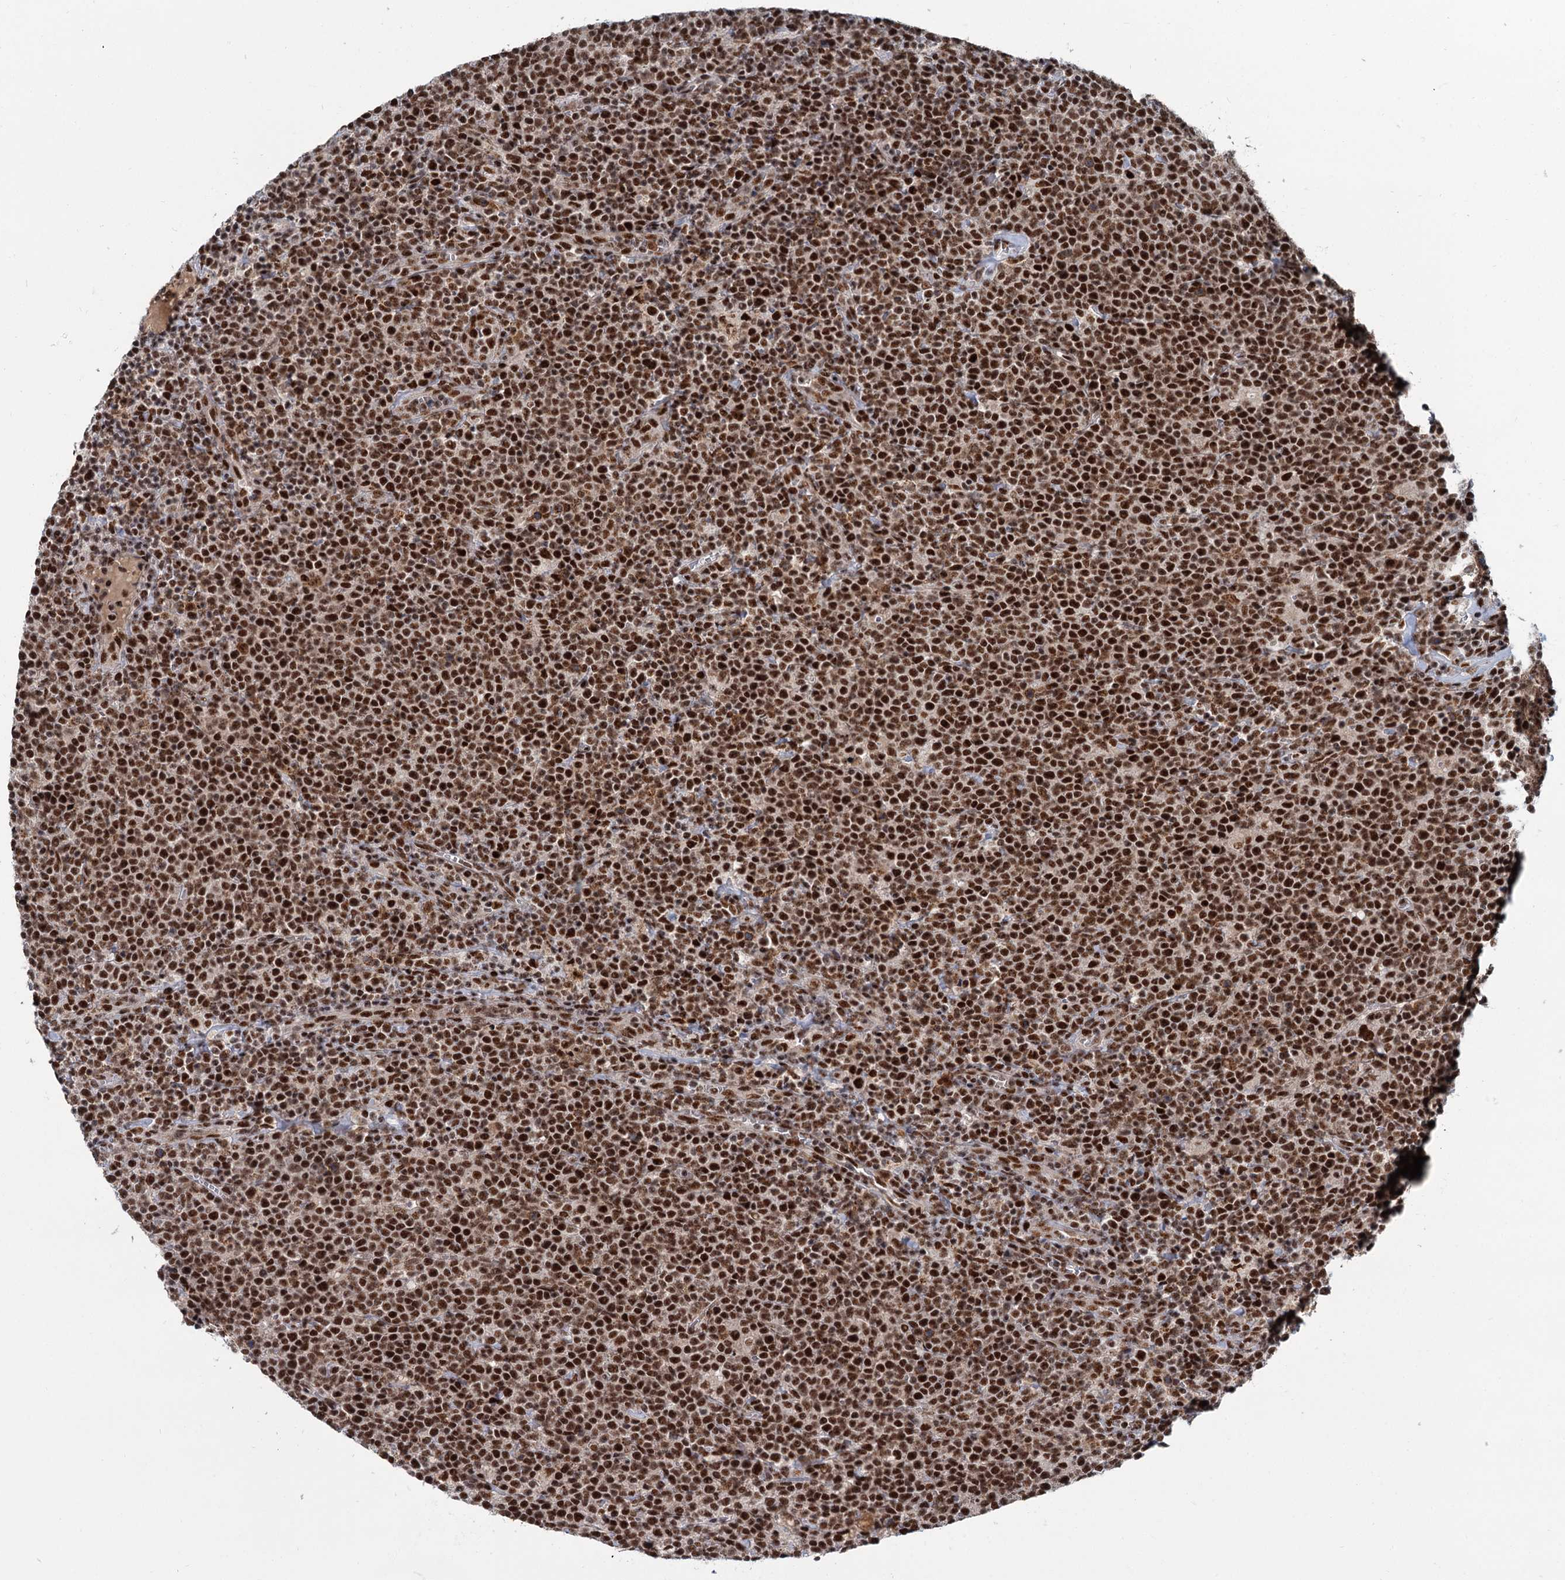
{"staining": {"intensity": "strong", "quantity": ">75%", "location": "nuclear"}, "tissue": "lymphoma", "cell_type": "Tumor cells", "image_type": "cancer", "snomed": [{"axis": "morphology", "description": "Malignant lymphoma, non-Hodgkin's type, High grade"}, {"axis": "topography", "description": "Lymph node"}], "caption": "High-grade malignant lymphoma, non-Hodgkin's type tissue demonstrates strong nuclear expression in about >75% of tumor cells", "gene": "WBP4", "patient": {"sex": "male", "age": 61}}